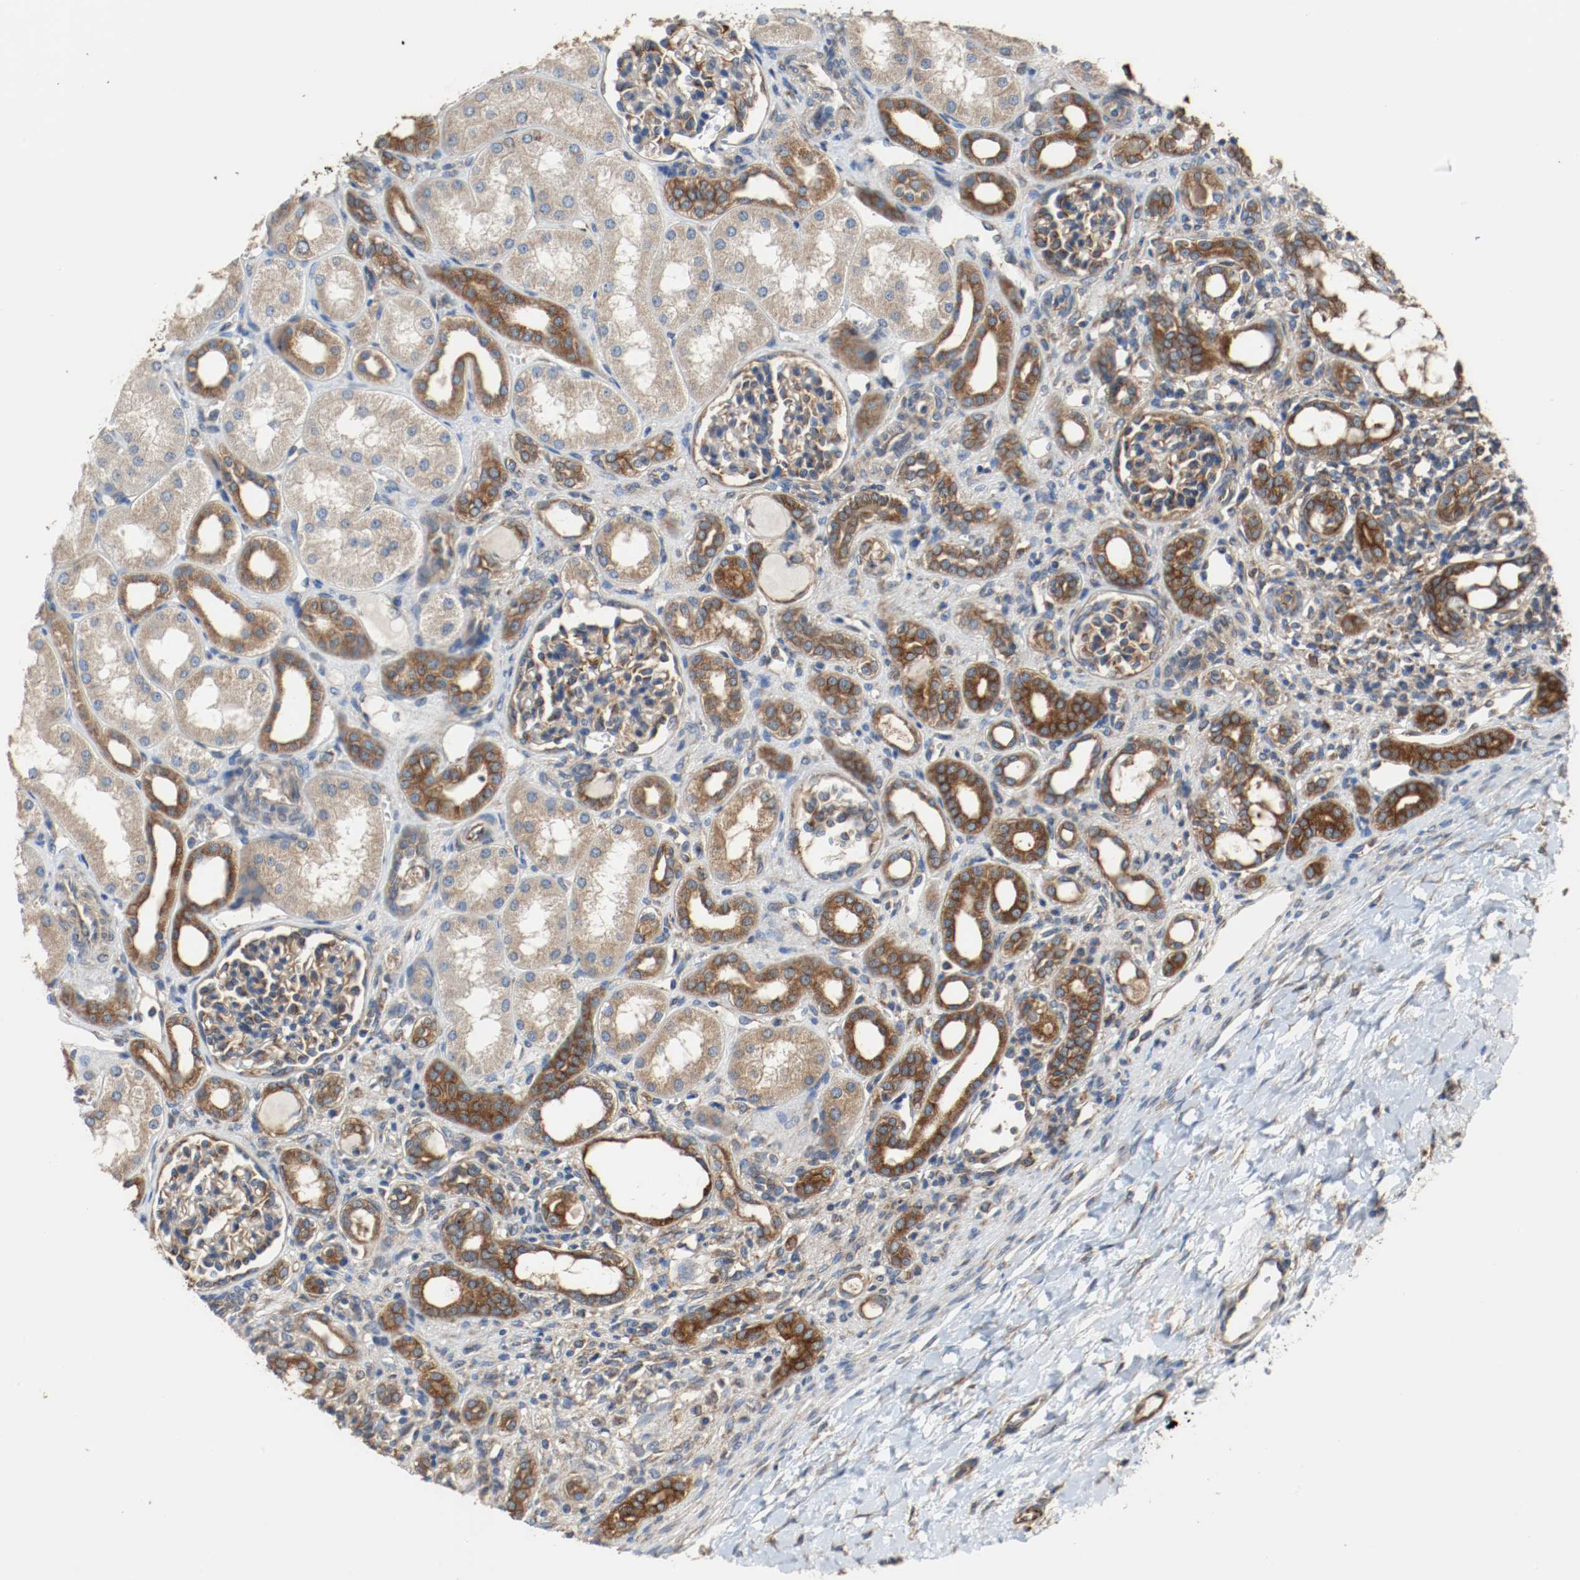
{"staining": {"intensity": "moderate", "quantity": "25%-75%", "location": "cytoplasmic/membranous"}, "tissue": "kidney", "cell_type": "Cells in glomeruli", "image_type": "normal", "snomed": [{"axis": "morphology", "description": "Normal tissue, NOS"}, {"axis": "topography", "description": "Kidney"}], "caption": "There is medium levels of moderate cytoplasmic/membranous staining in cells in glomeruli of unremarkable kidney, as demonstrated by immunohistochemical staining (brown color).", "gene": "TUBA3D", "patient": {"sex": "male", "age": 7}}